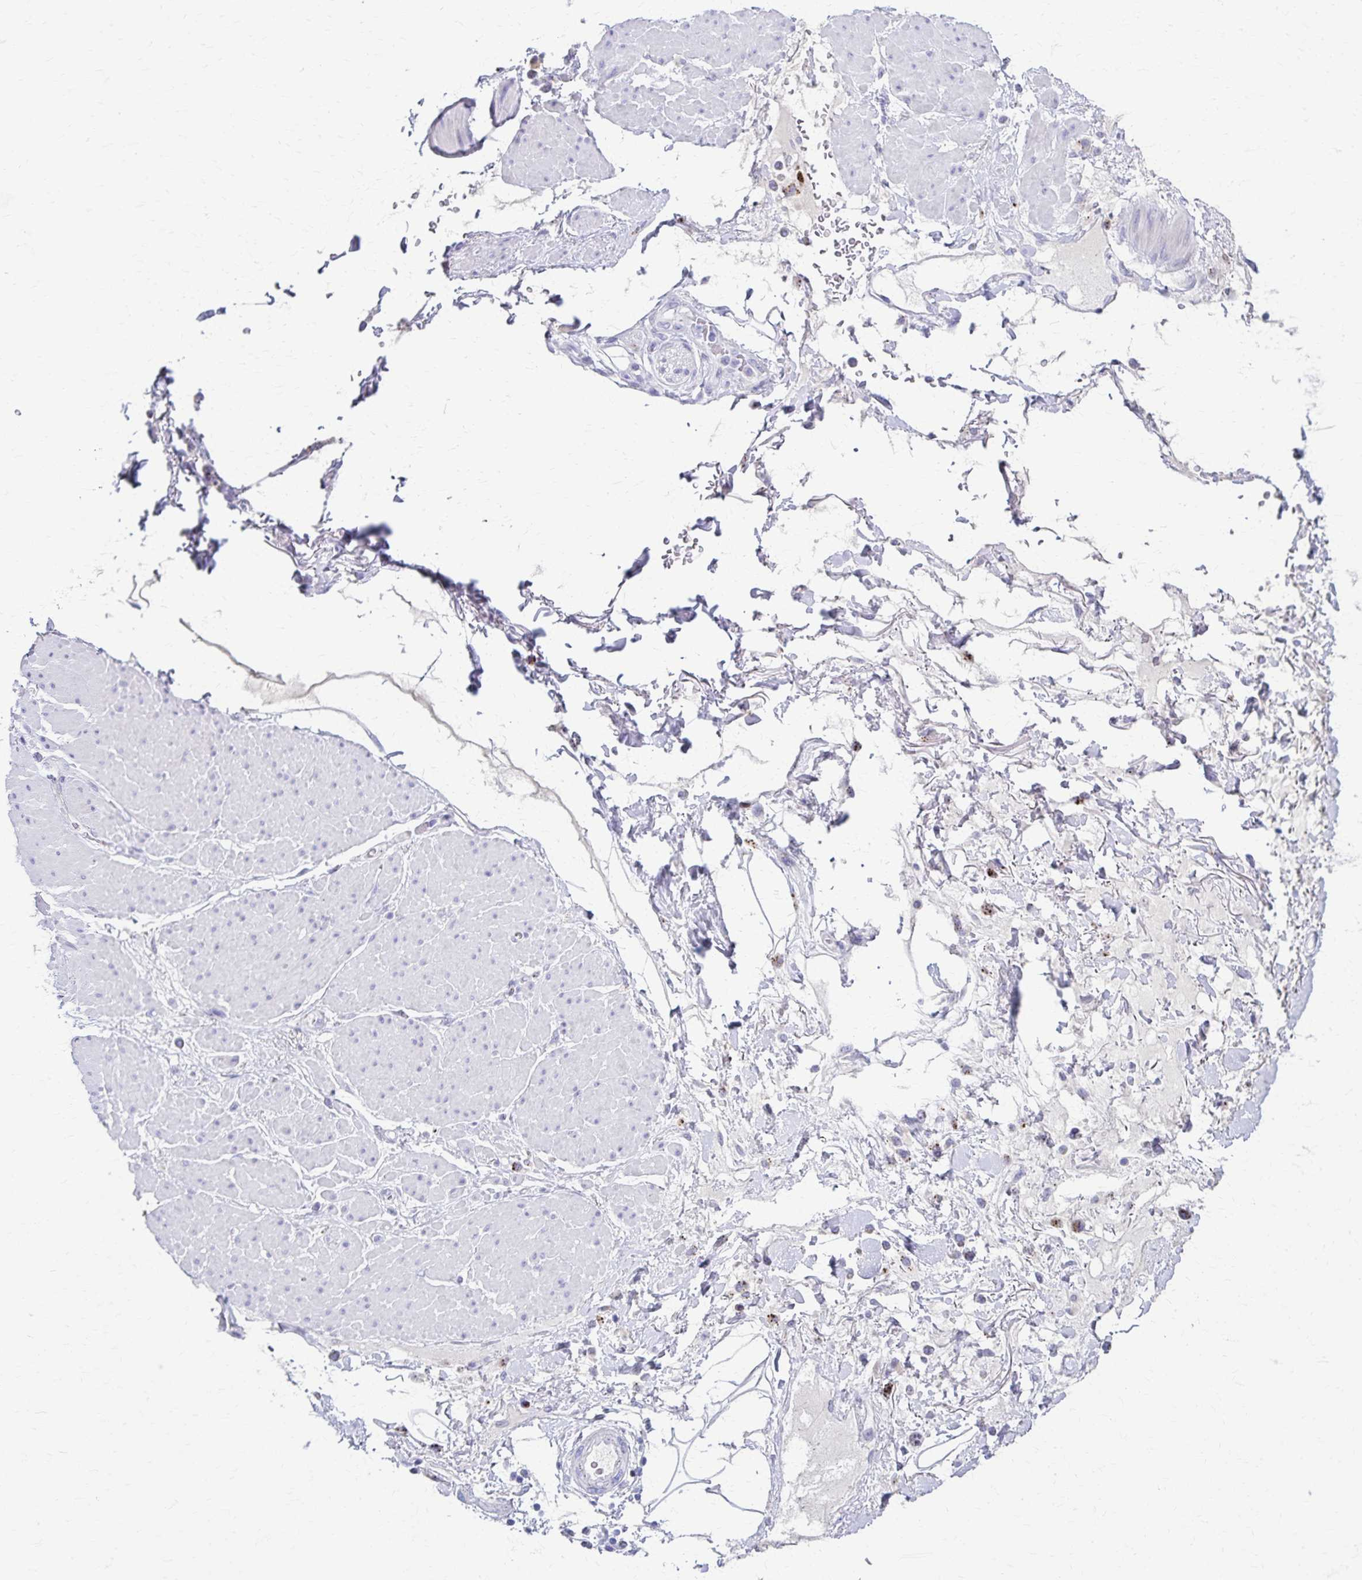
{"staining": {"intensity": "negative", "quantity": "none", "location": "none"}, "tissue": "adipose tissue", "cell_type": "Adipocytes", "image_type": "normal", "snomed": [{"axis": "morphology", "description": "Normal tissue, NOS"}, {"axis": "topography", "description": "Vagina"}, {"axis": "topography", "description": "Peripheral nerve tissue"}], "caption": "Benign adipose tissue was stained to show a protein in brown. There is no significant staining in adipocytes. (DAB (3,3'-diaminobenzidine) immunohistochemistry (IHC) with hematoxylin counter stain).", "gene": "TMEM60", "patient": {"sex": "female", "age": 71}}